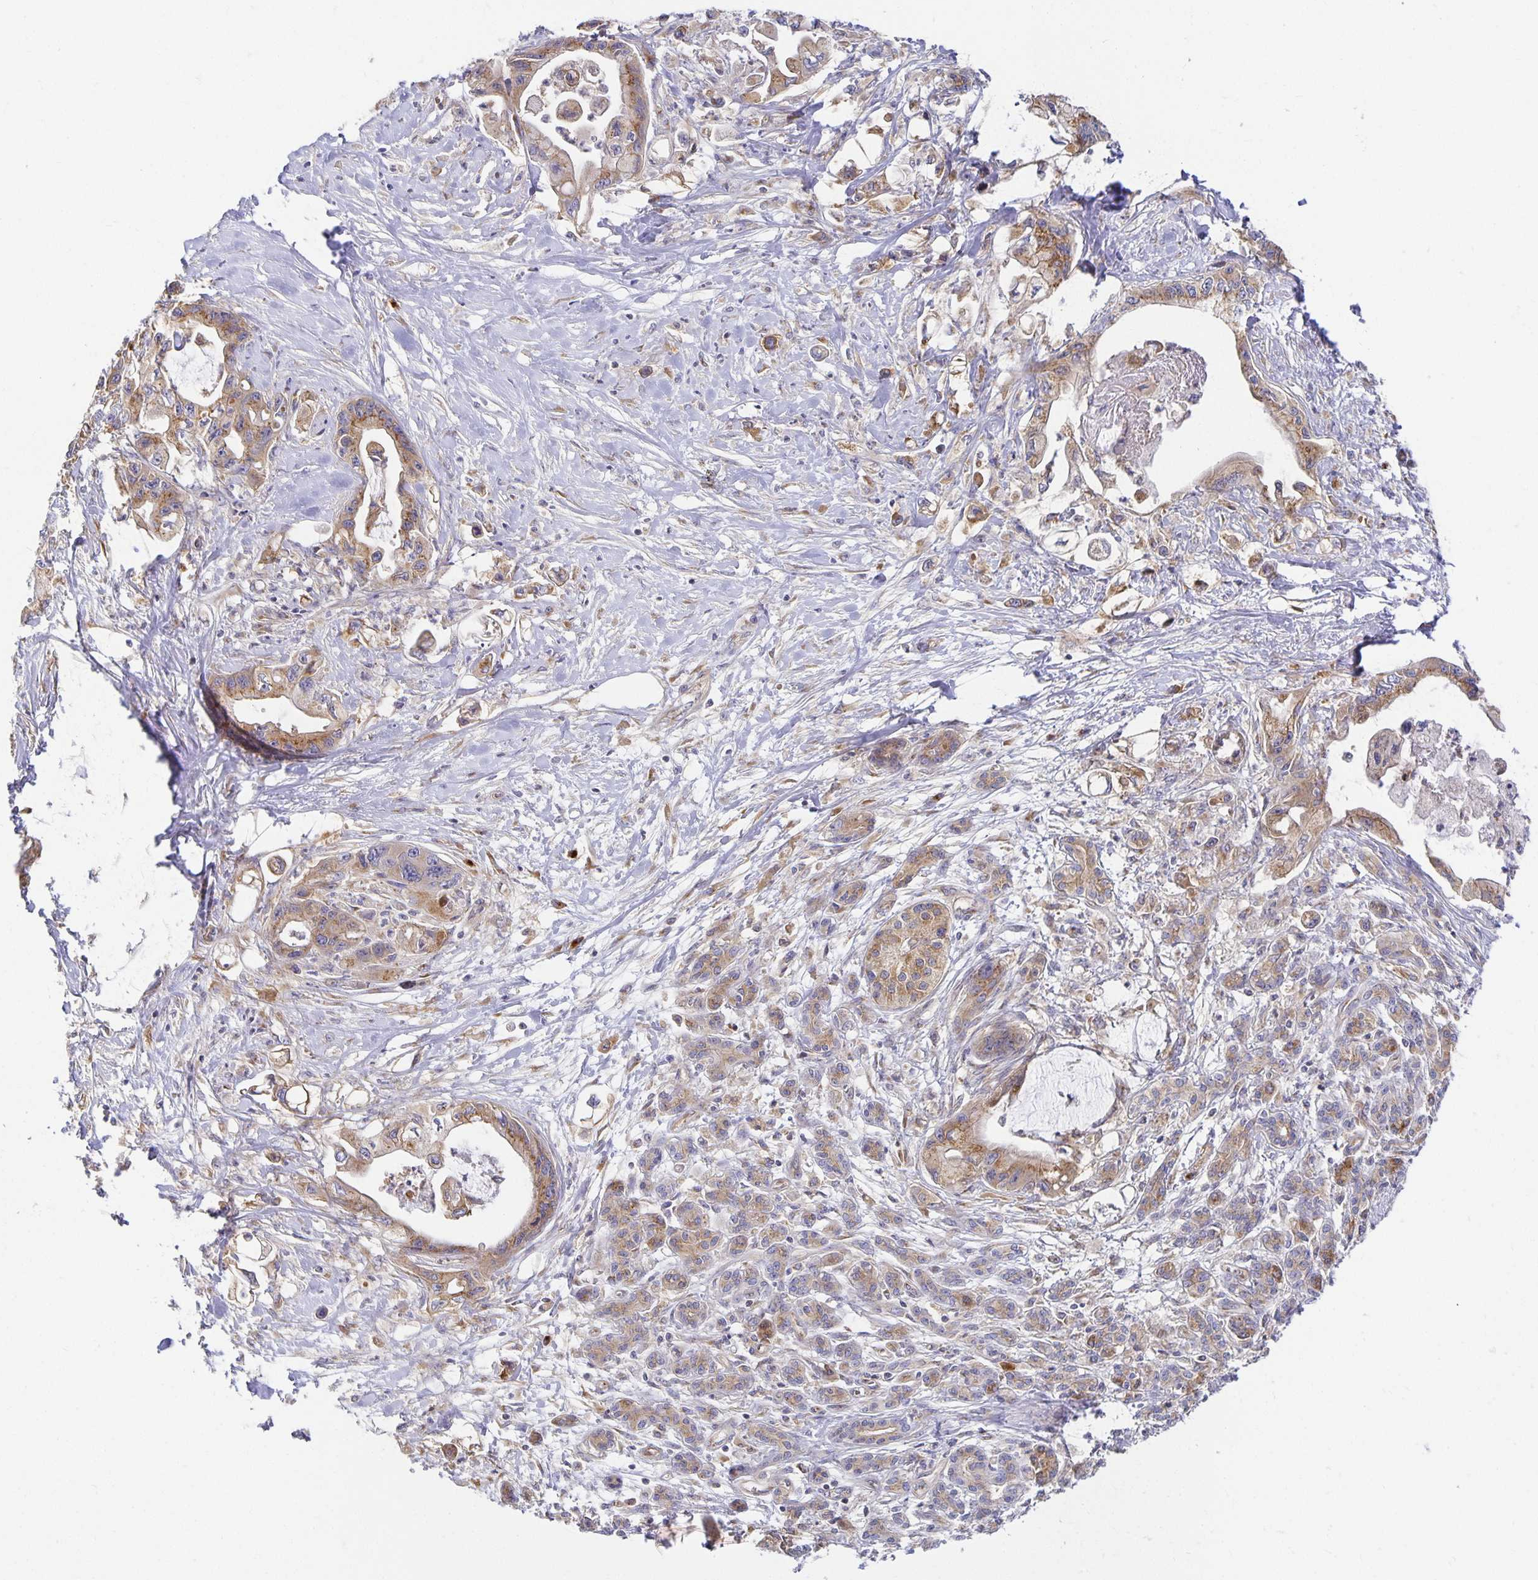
{"staining": {"intensity": "moderate", "quantity": ">75%", "location": "cytoplasmic/membranous"}, "tissue": "pancreatic cancer", "cell_type": "Tumor cells", "image_type": "cancer", "snomed": [{"axis": "morphology", "description": "Adenocarcinoma, NOS"}, {"axis": "topography", "description": "Pancreas"}], "caption": "Adenocarcinoma (pancreatic) tissue reveals moderate cytoplasmic/membranous staining in about >75% of tumor cells", "gene": "USO1", "patient": {"sex": "male", "age": 61}}